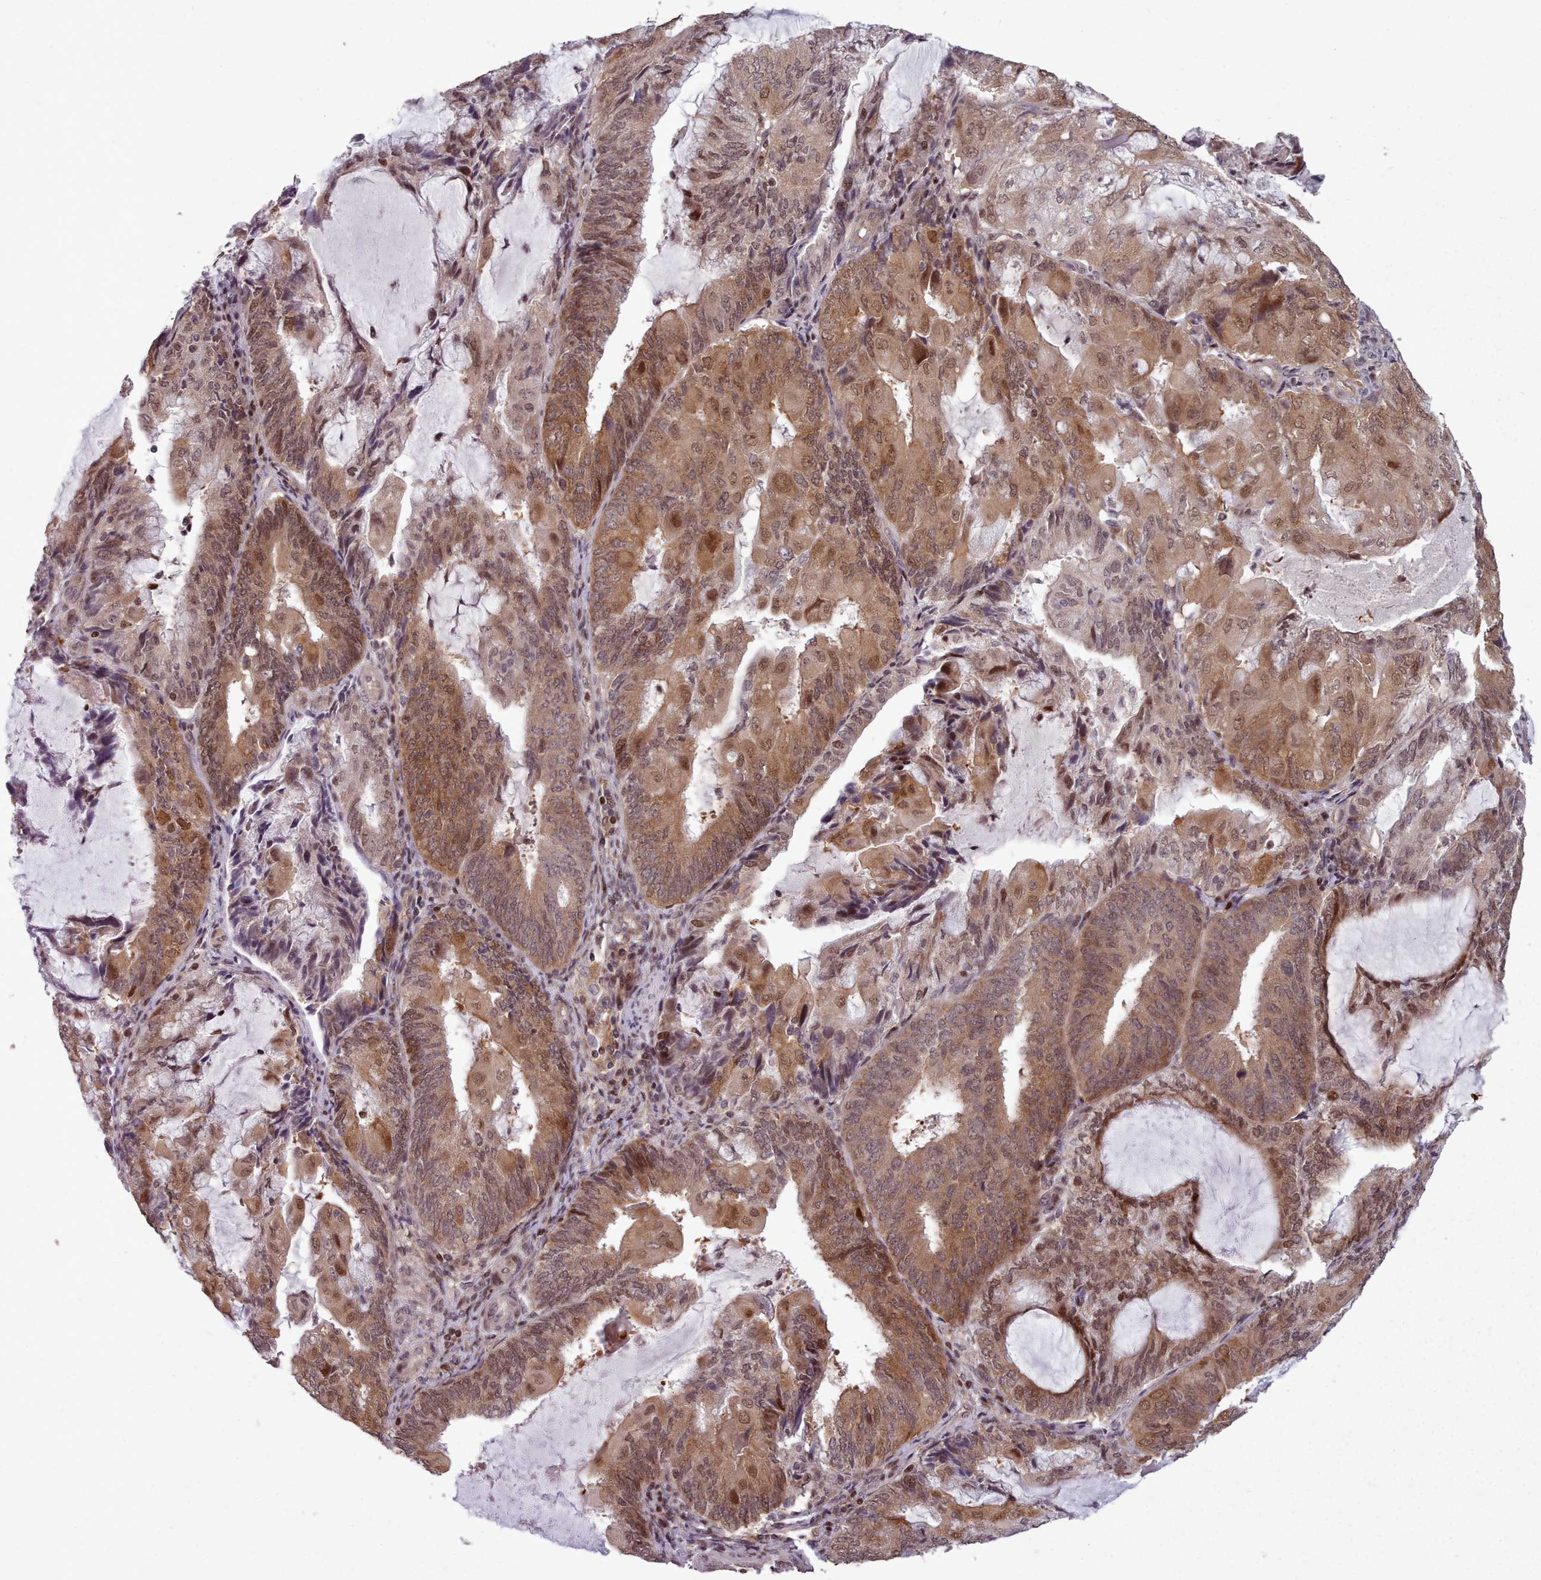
{"staining": {"intensity": "moderate", "quantity": ">75%", "location": "cytoplasmic/membranous,nuclear"}, "tissue": "endometrial cancer", "cell_type": "Tumor cells", "image_type": "cancer", "snomed": [{"axis": "morphology", "description": "Adenocarcinoma, NOS"}, {"axis": "topography", "description": "Endometrium"}], "caption": "DAB immunohistochemical staining of endometrial cancer (adenocarcinoma) displays moderate cytoplasmic/membranous and nuclear protein staining in approximately >75% of tumor cells.", "gene": "ENSA", "patient": {"sex": "female", "age": 81}}